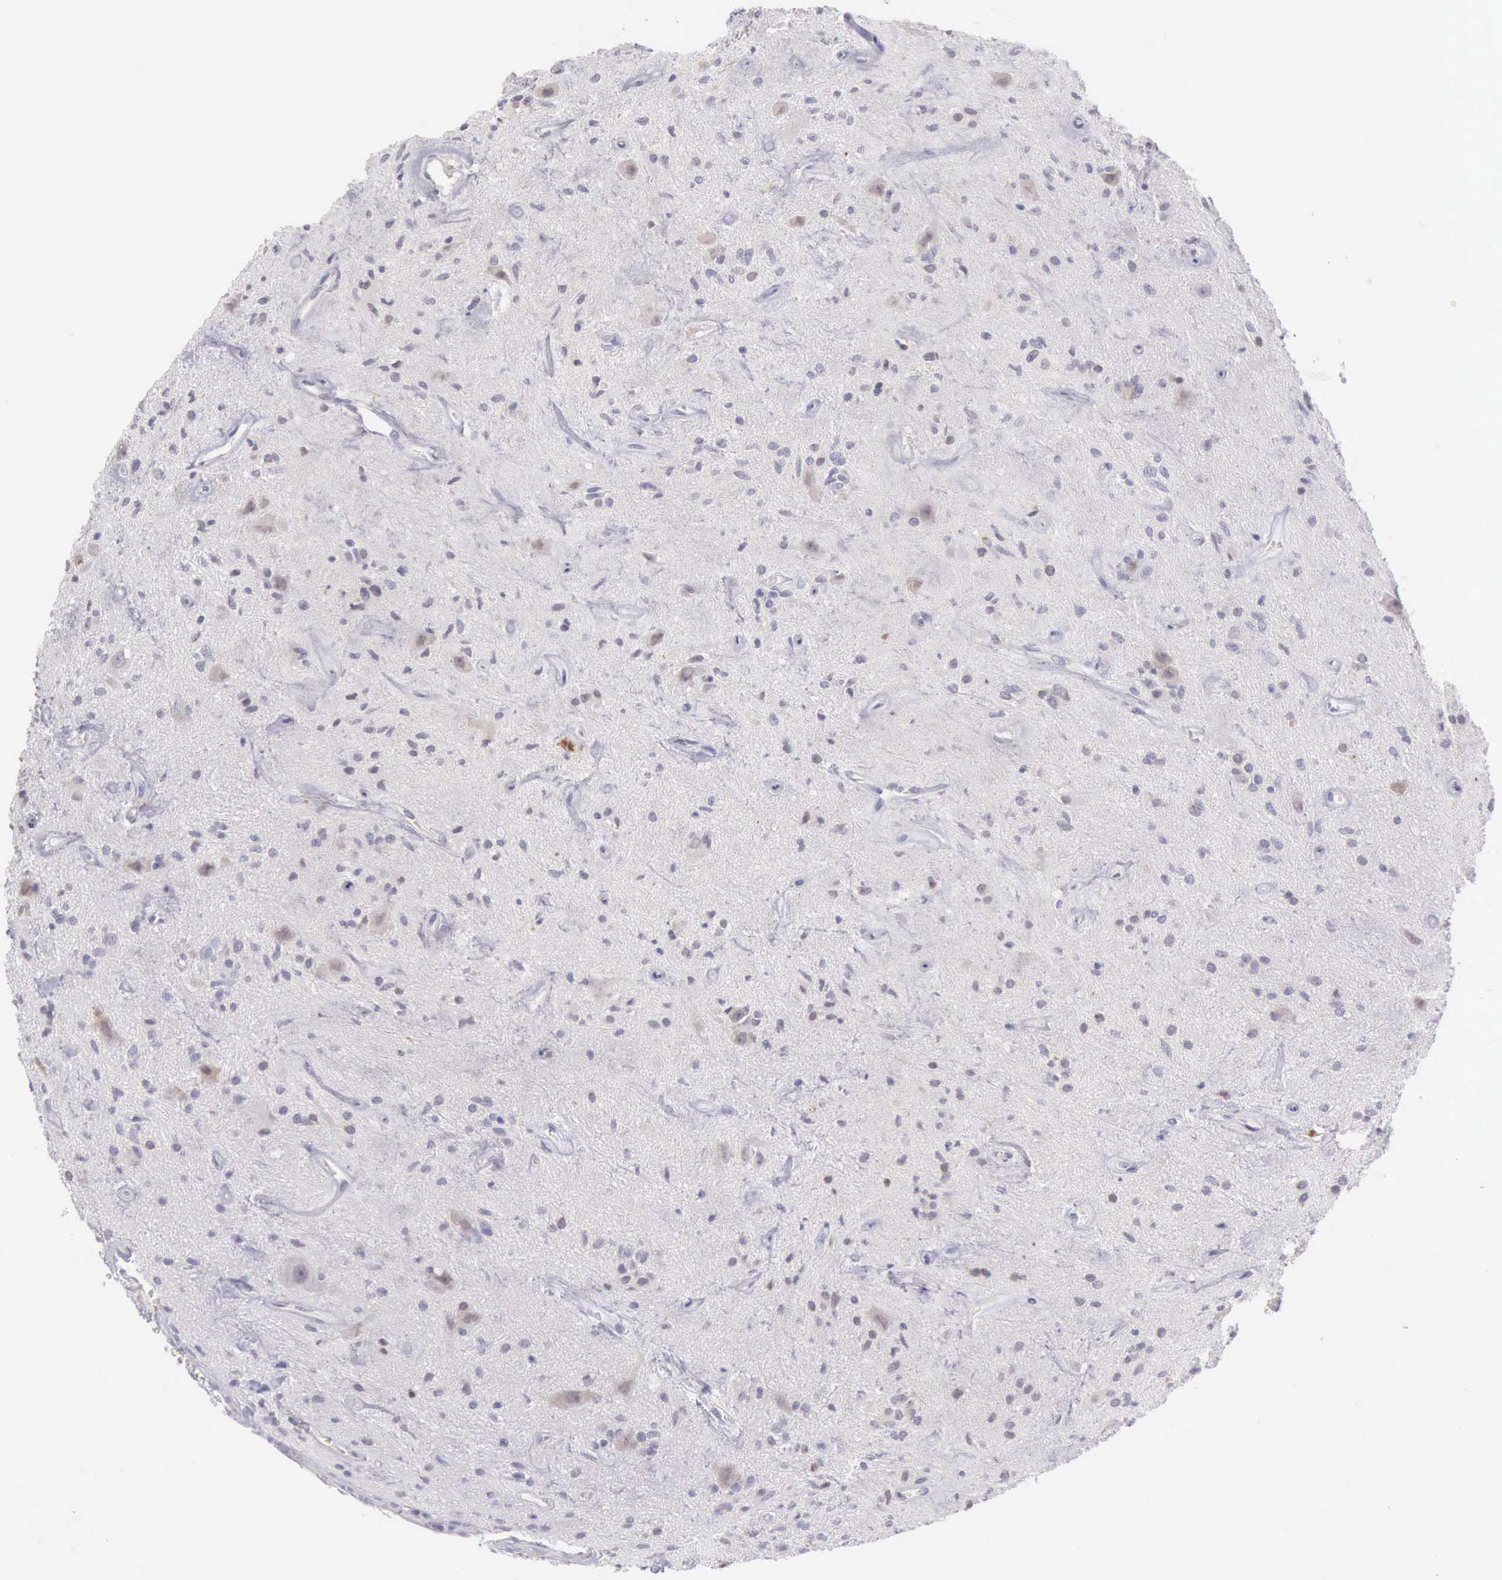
{"staining": {"intensity": "negative", "quantity": "none", "location": "none"}, "tissue": "glioma", "cell_type": "Tumor cells", "image_type": "cancer", "snomed": [{"axis": "morphology", "description": "Glioma, malignant, Low grade"}, {"axis": "topography", "description": "Brain"}], "caption": "Tumor cells show no significant positivity in low-grade glioma (malignant).", "gene": "RNASE1", "patient": {"sex": "female", "age": 15}}